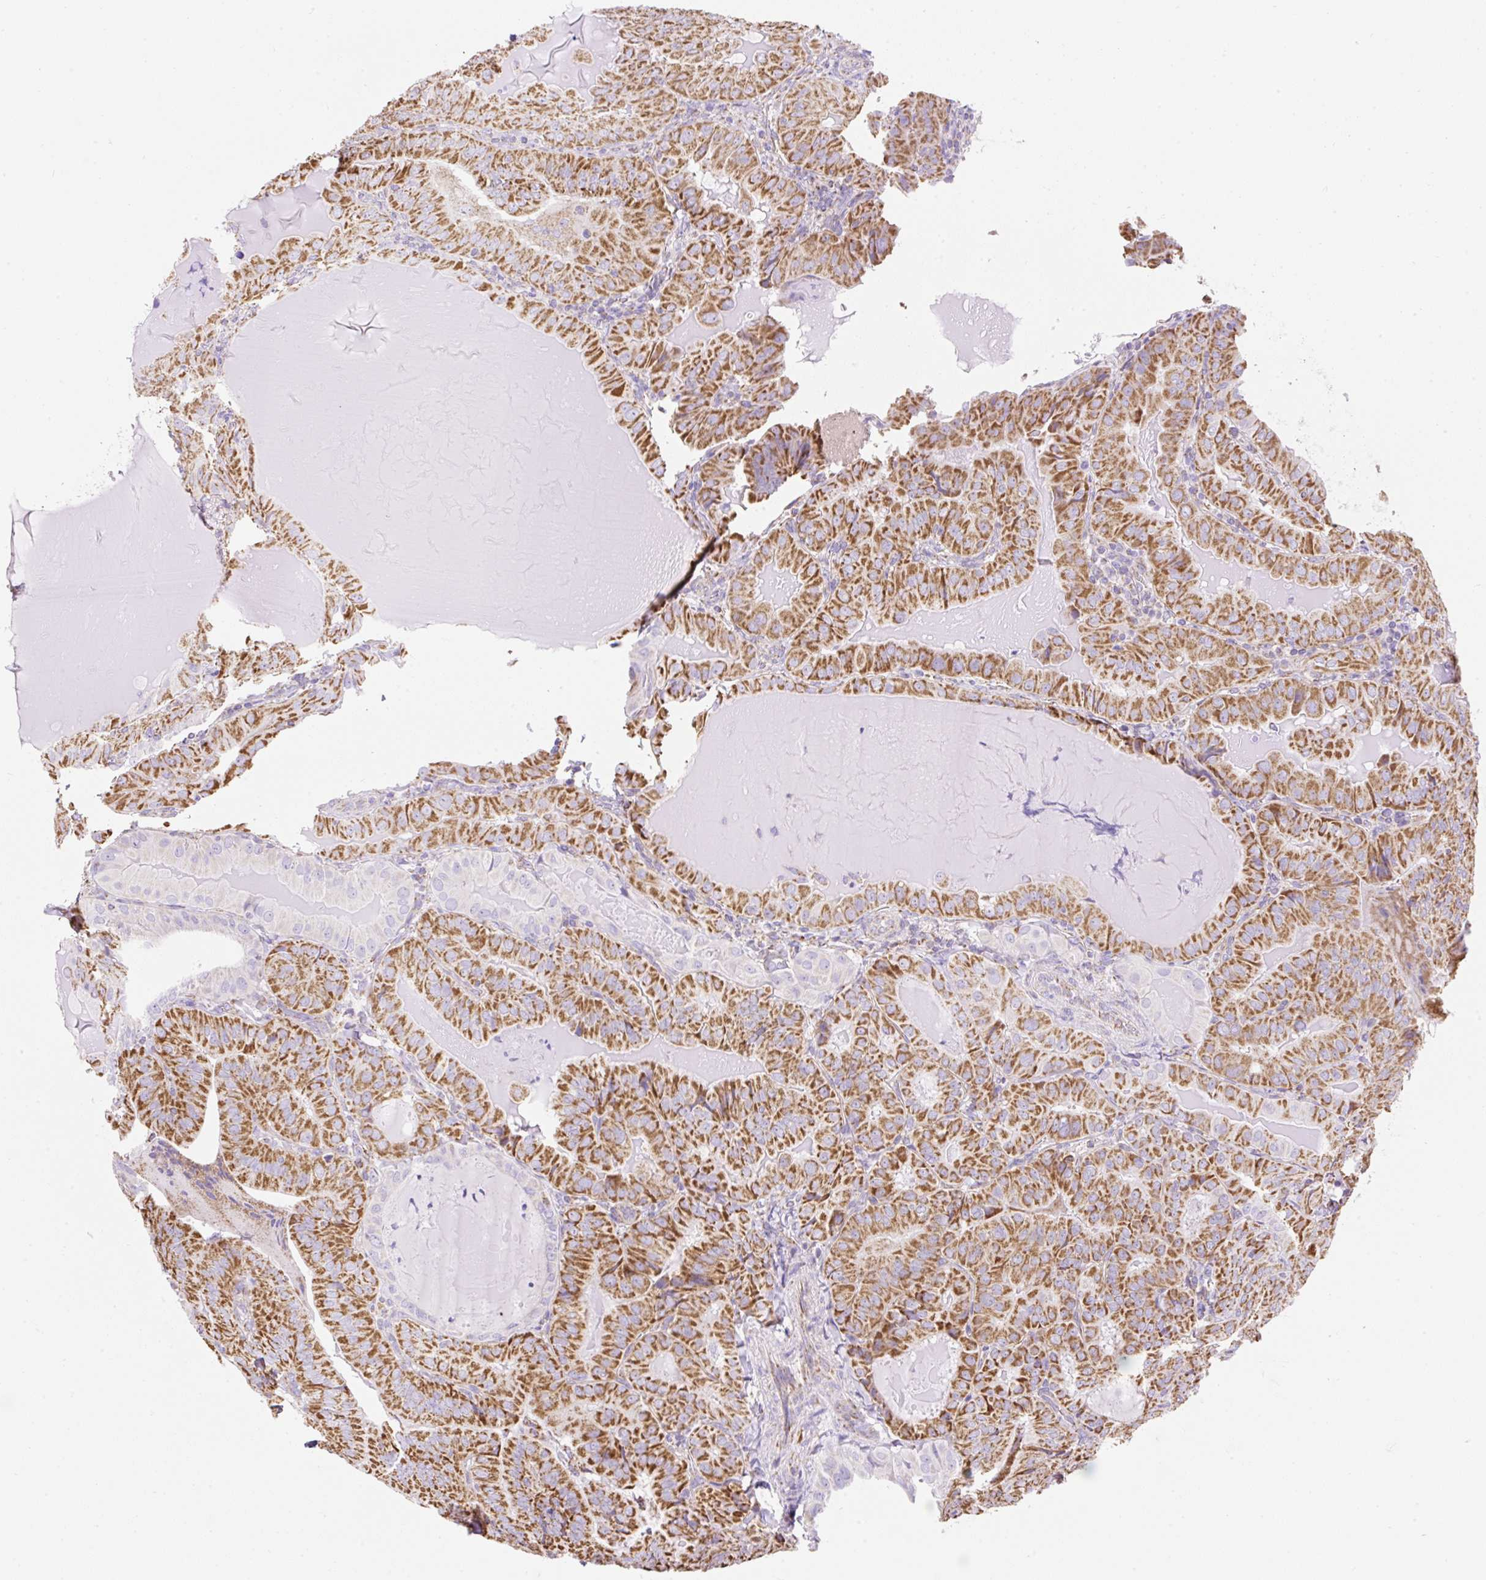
{"staining": {"intensity": "strong", "quantity": ">75%", "location": "cytoplasmic/membranous"}, "tissue": "thyroid cancer", "cell_type": "Tumor cells", "image_type": "cancer", "snomed": [{"axis": "morphology", "description": "Papillary adenocarcinoma, NOS"}, {"axis": "topography", "description": "Thyroid gland"}], "caption": "Immunohistochemical staining of human thyroid cancer (papillary adenocarcinoma) displays high levels of strong cytoplasmic/membranous protein expression in about >75% of tumor cells.", "gene": "DAAM2", "patient": {"sex": "female", "age": 68}}